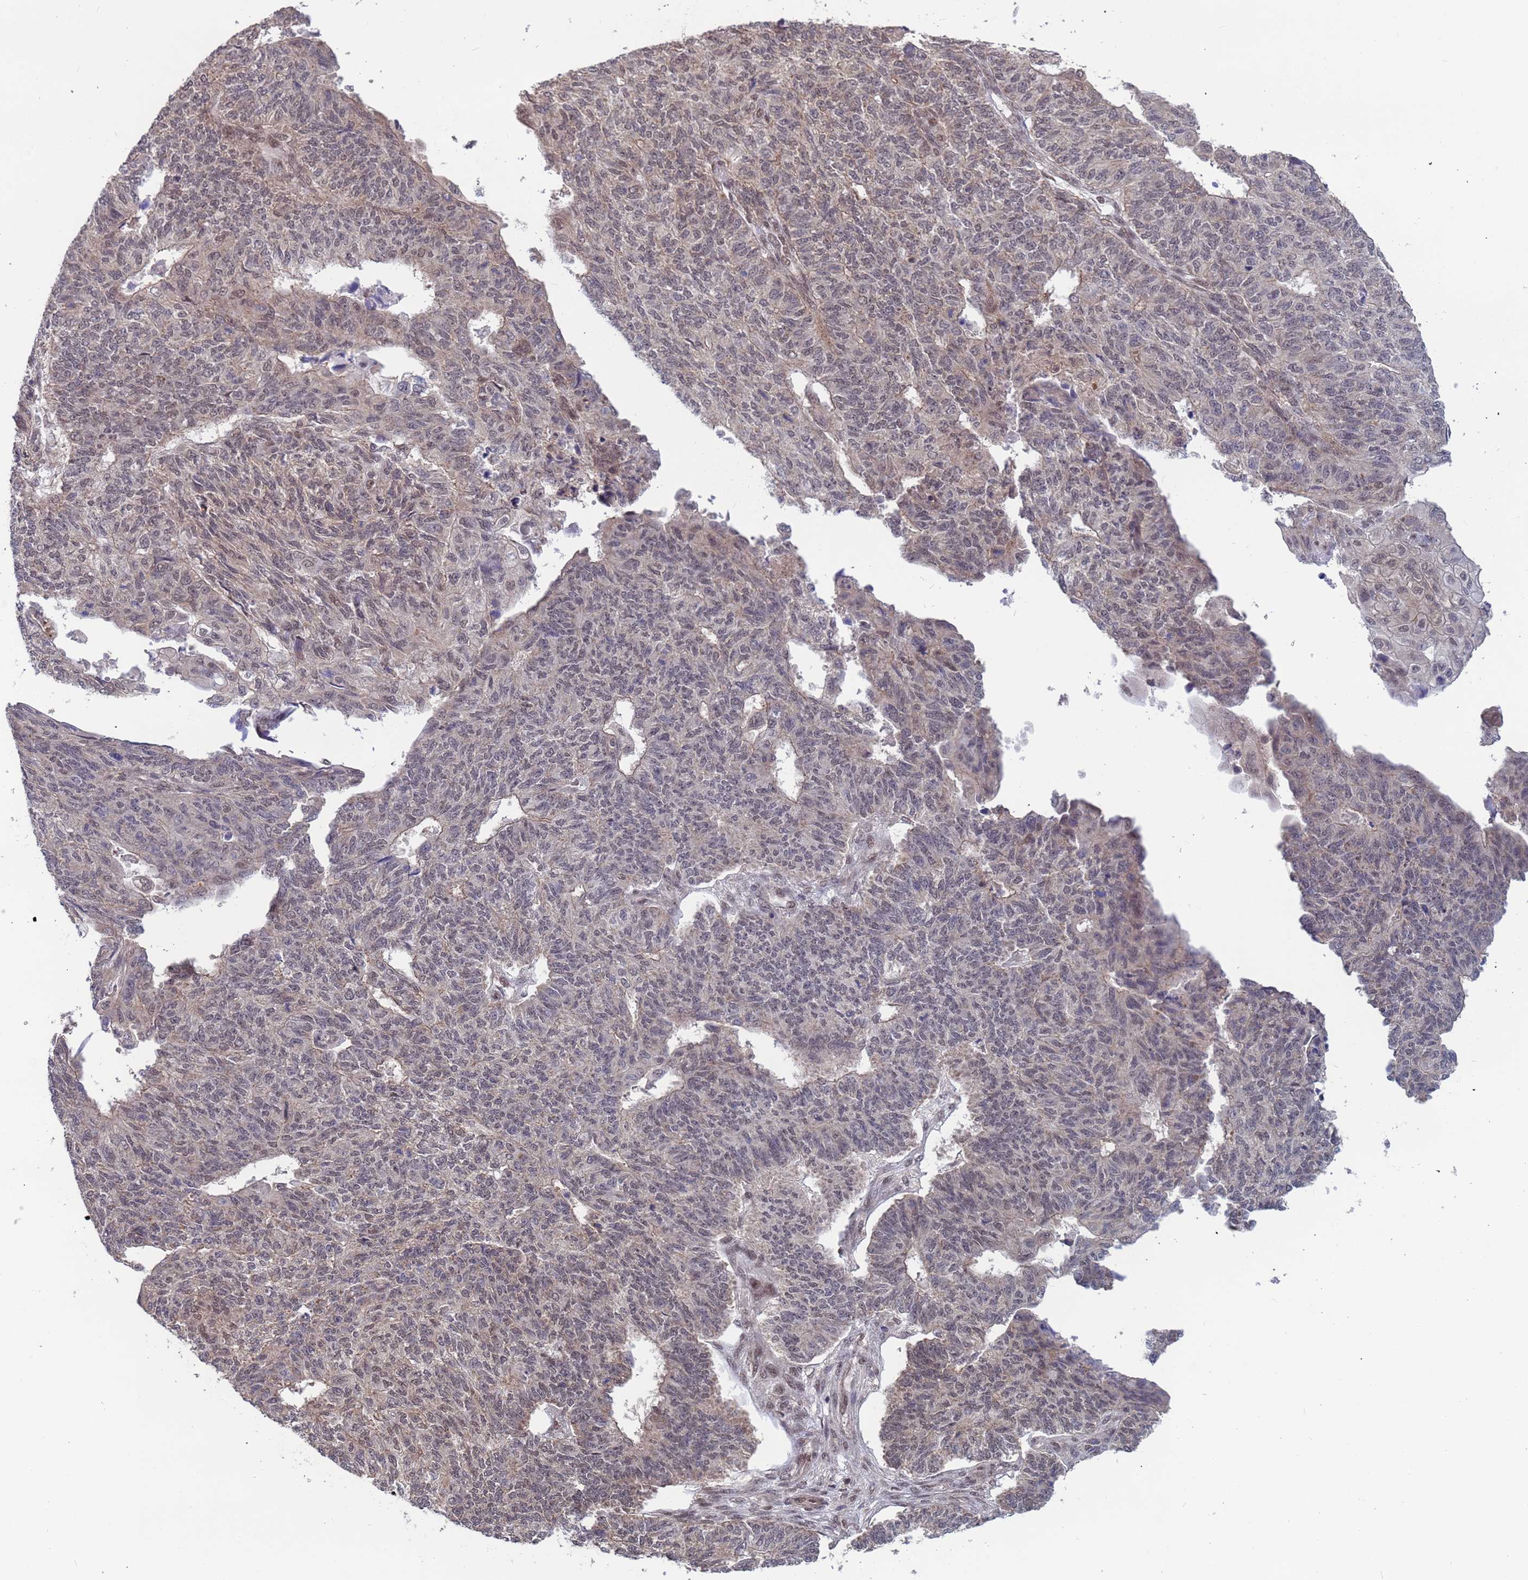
{"staining": {"intensity": "weak", "quantity": "<25%", "location": "nuclear"}, "tissue": "endometrial cancer", "cell_type": "Tumor cells", "image_type": "cancer", "snomed": [{"axis": "morphology", "description": "Adenocarcinoma, NOS"}, {"axis": "topography", "description": "Endometrium"}], "caption": "Immunohistochemical staining of human endometrial cancer reveals no significant staining in tumor cells.", "gene": "DENND2B", "patient": {"sex": "female", "age": 32}}